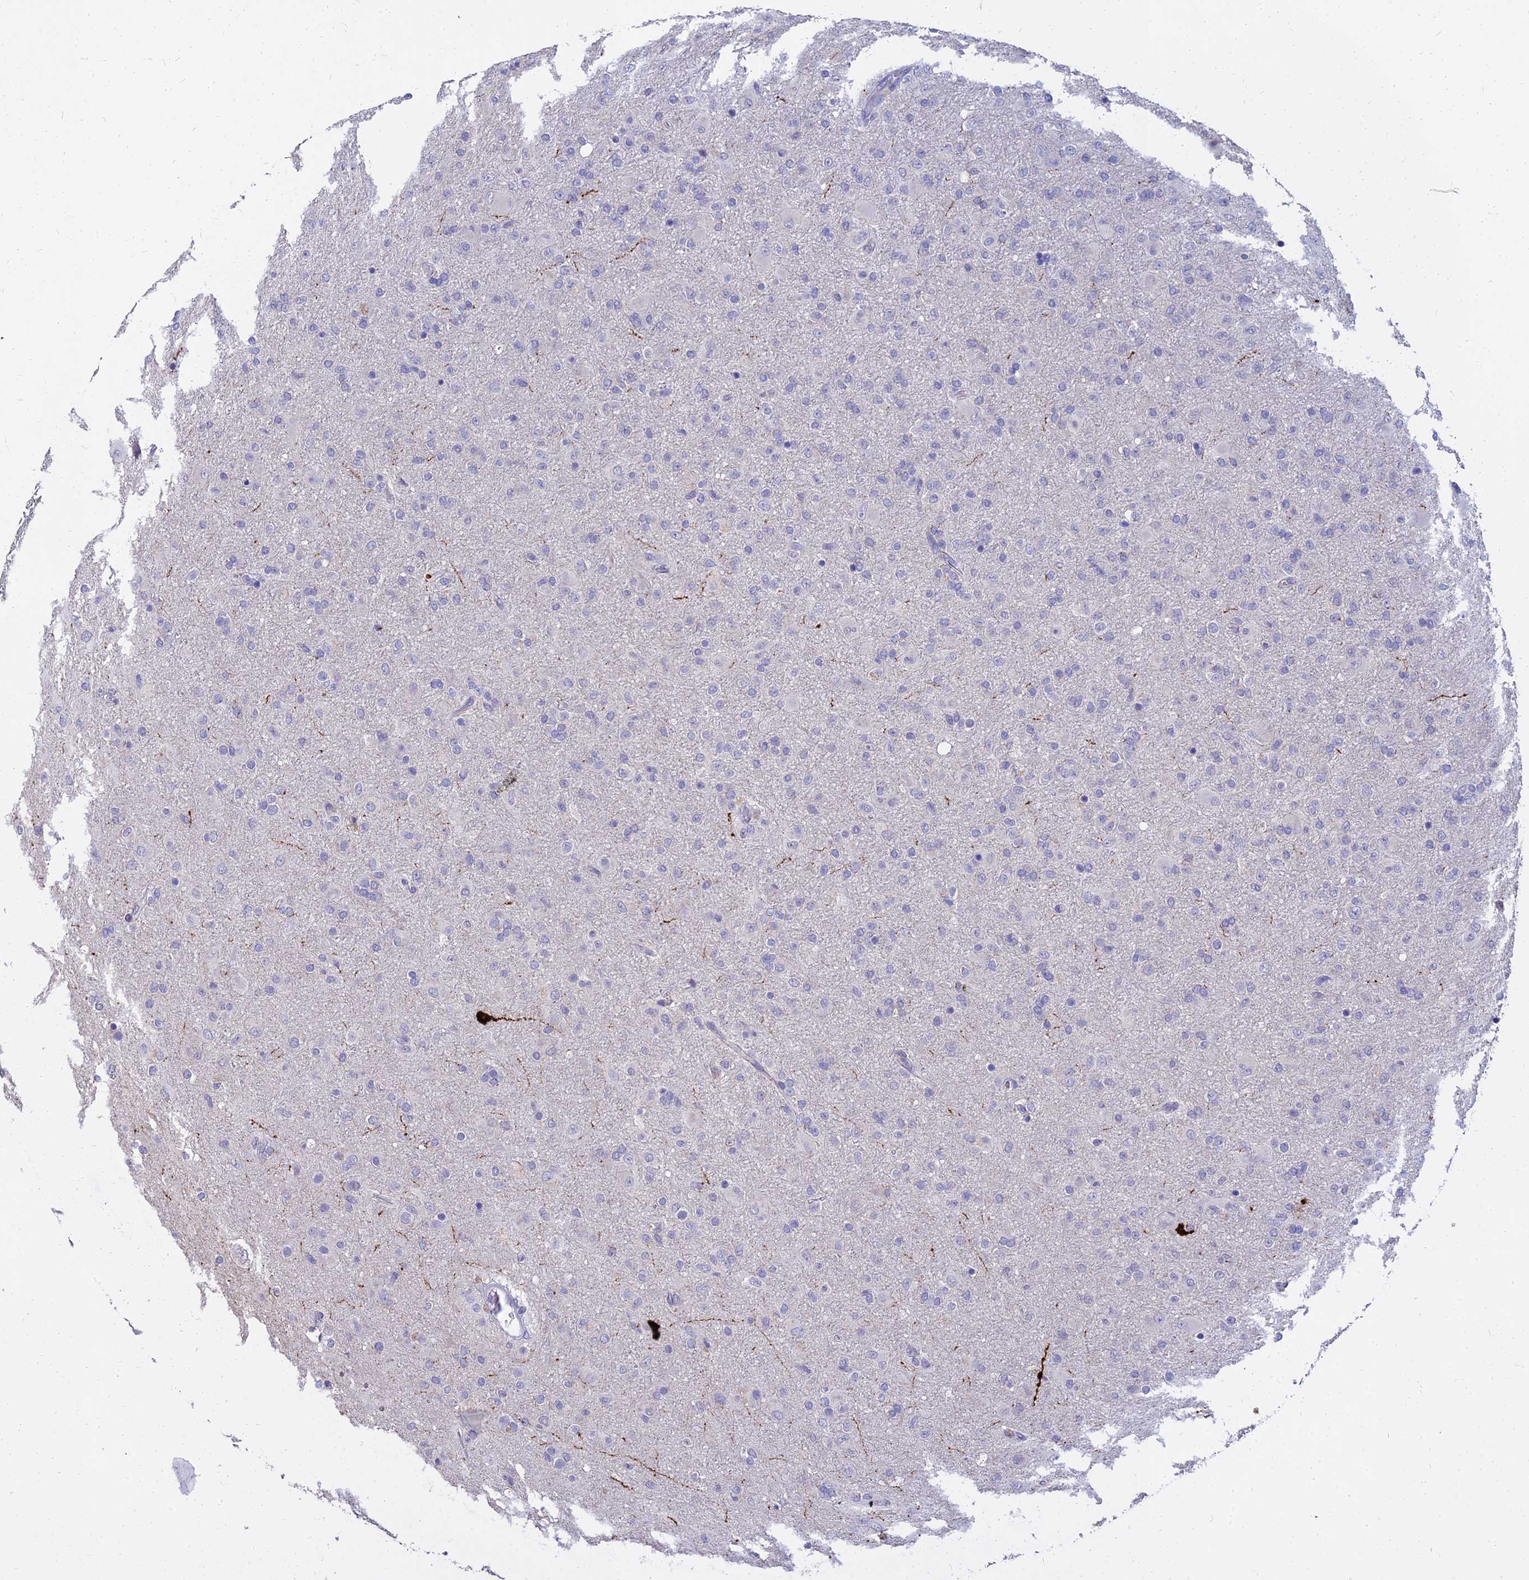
{"staining": {"intensity": "negative", "quantity": "none", "location": "none"}, "tissue": "glioma", "cell_type": "Tumor cells", "image_type": "cancer", "snomed": [{"axis": "morphology", "description": "Glioma, malignant, Low grade"}, {"axis": "topography", "description": "Brain"}], "caption": "A micrograph of human malignant low-grade glioma is negative for staining in tumor cells. The staining is performed using DAB (3,3'-diaminobenzidine) brown chromogen with nuclei counter-stained in using hematoxylin.", "gene": "NPY", "patient": {"sex": "male", "age": 65}}